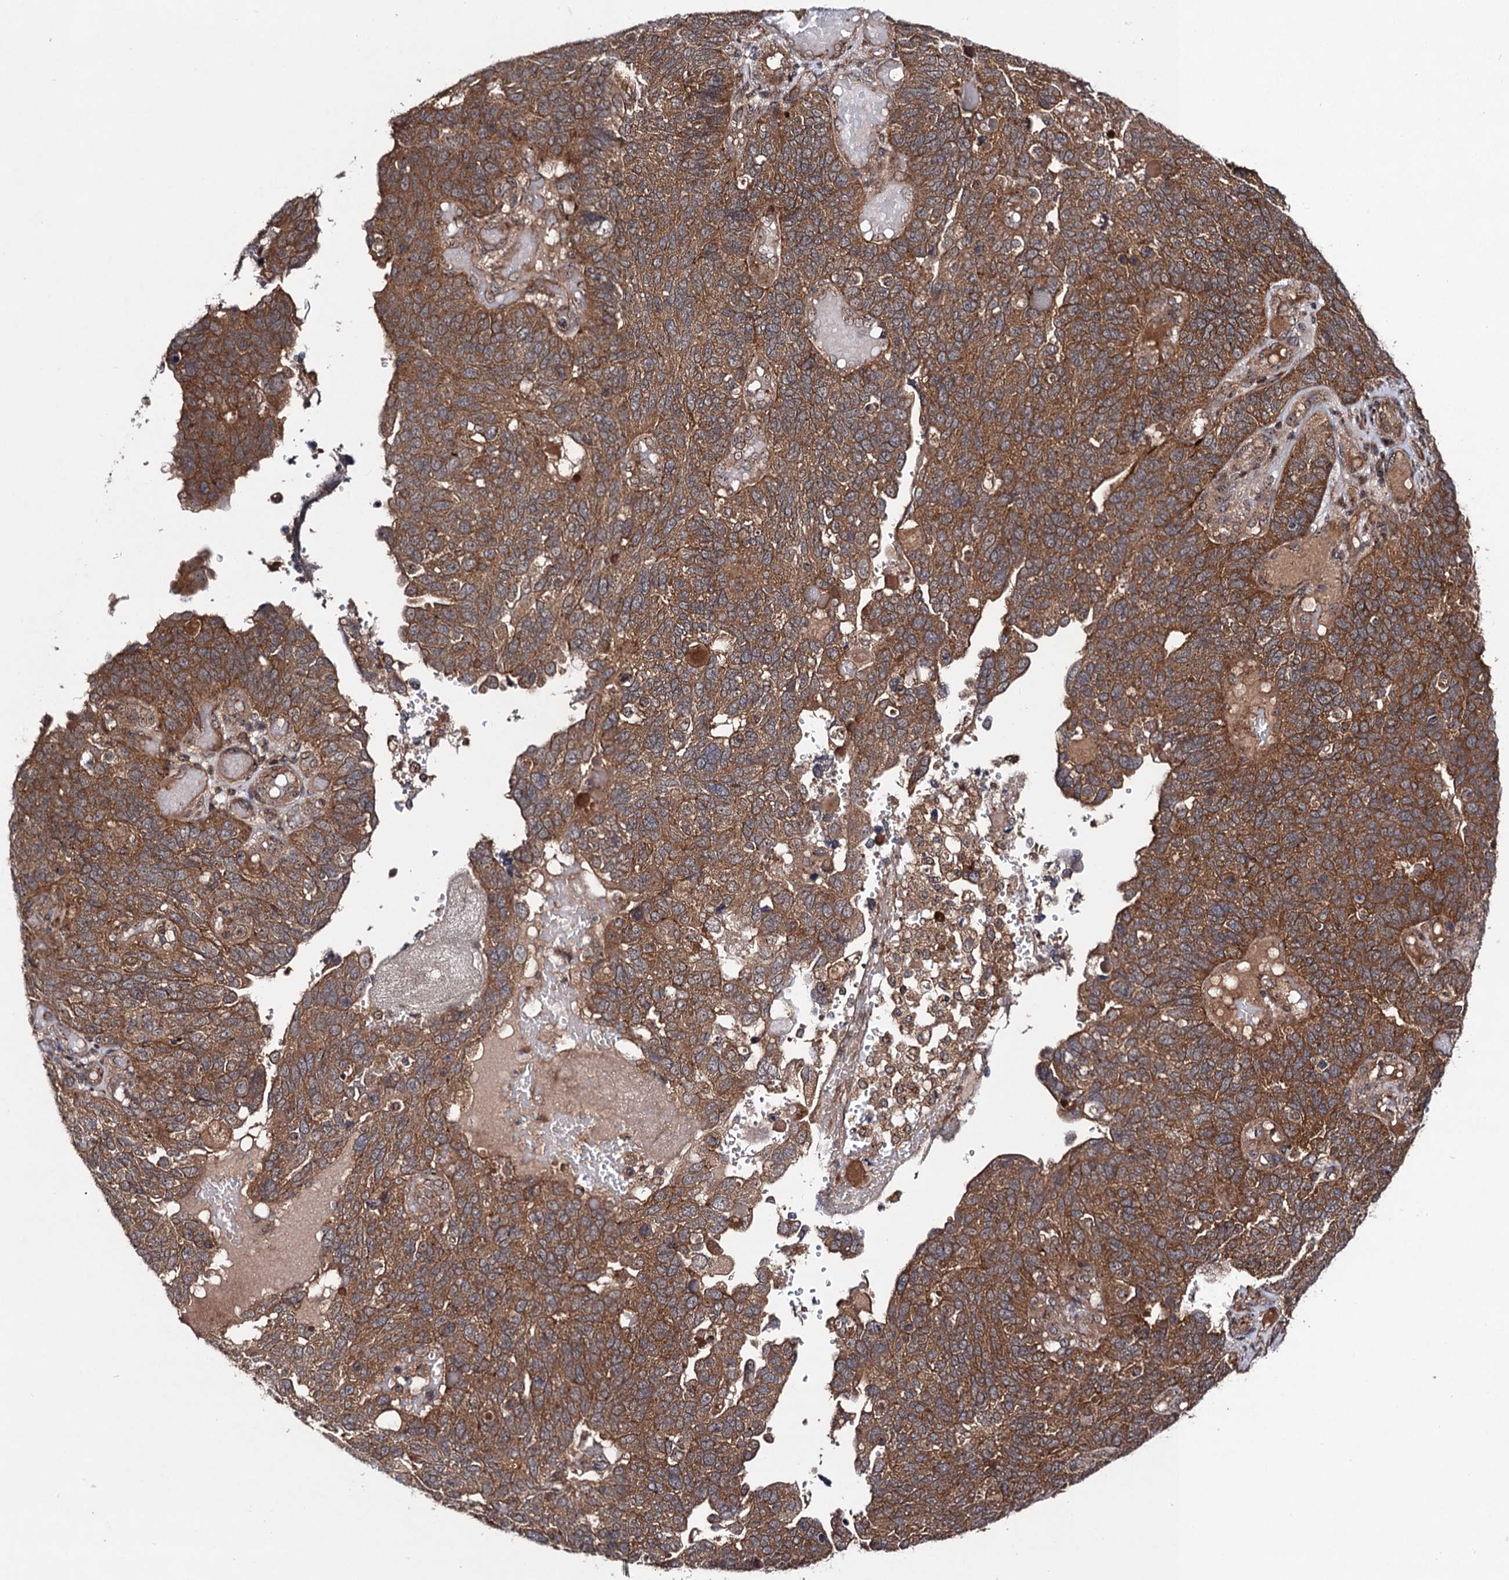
{"staining": {"intensity": "moderate", "quantity": ">75%", "location": "cytoplasmic/membranous"}, "tissue": "endometrial cancer", "cell_type": "Tumor cells", "image_type": "cancer", "snomed": [{"axis": "morphology", "description": "Adenocarcinoma, NOS"}, {"axis": "topography", "description": "Endometrium"}], "caption": "Brown immunohistochemical staining in human endometrial cancer exhibits moderate cytoplasmic/membranous staining in about >75% of tumor cells. The protein of interest is stained brown, and the nuclei are stained in blue (DAB IHC with brightfield microscopy, high magnification).", "gene": "KXD1", "patient": {"sex": "female", "age": 66}}